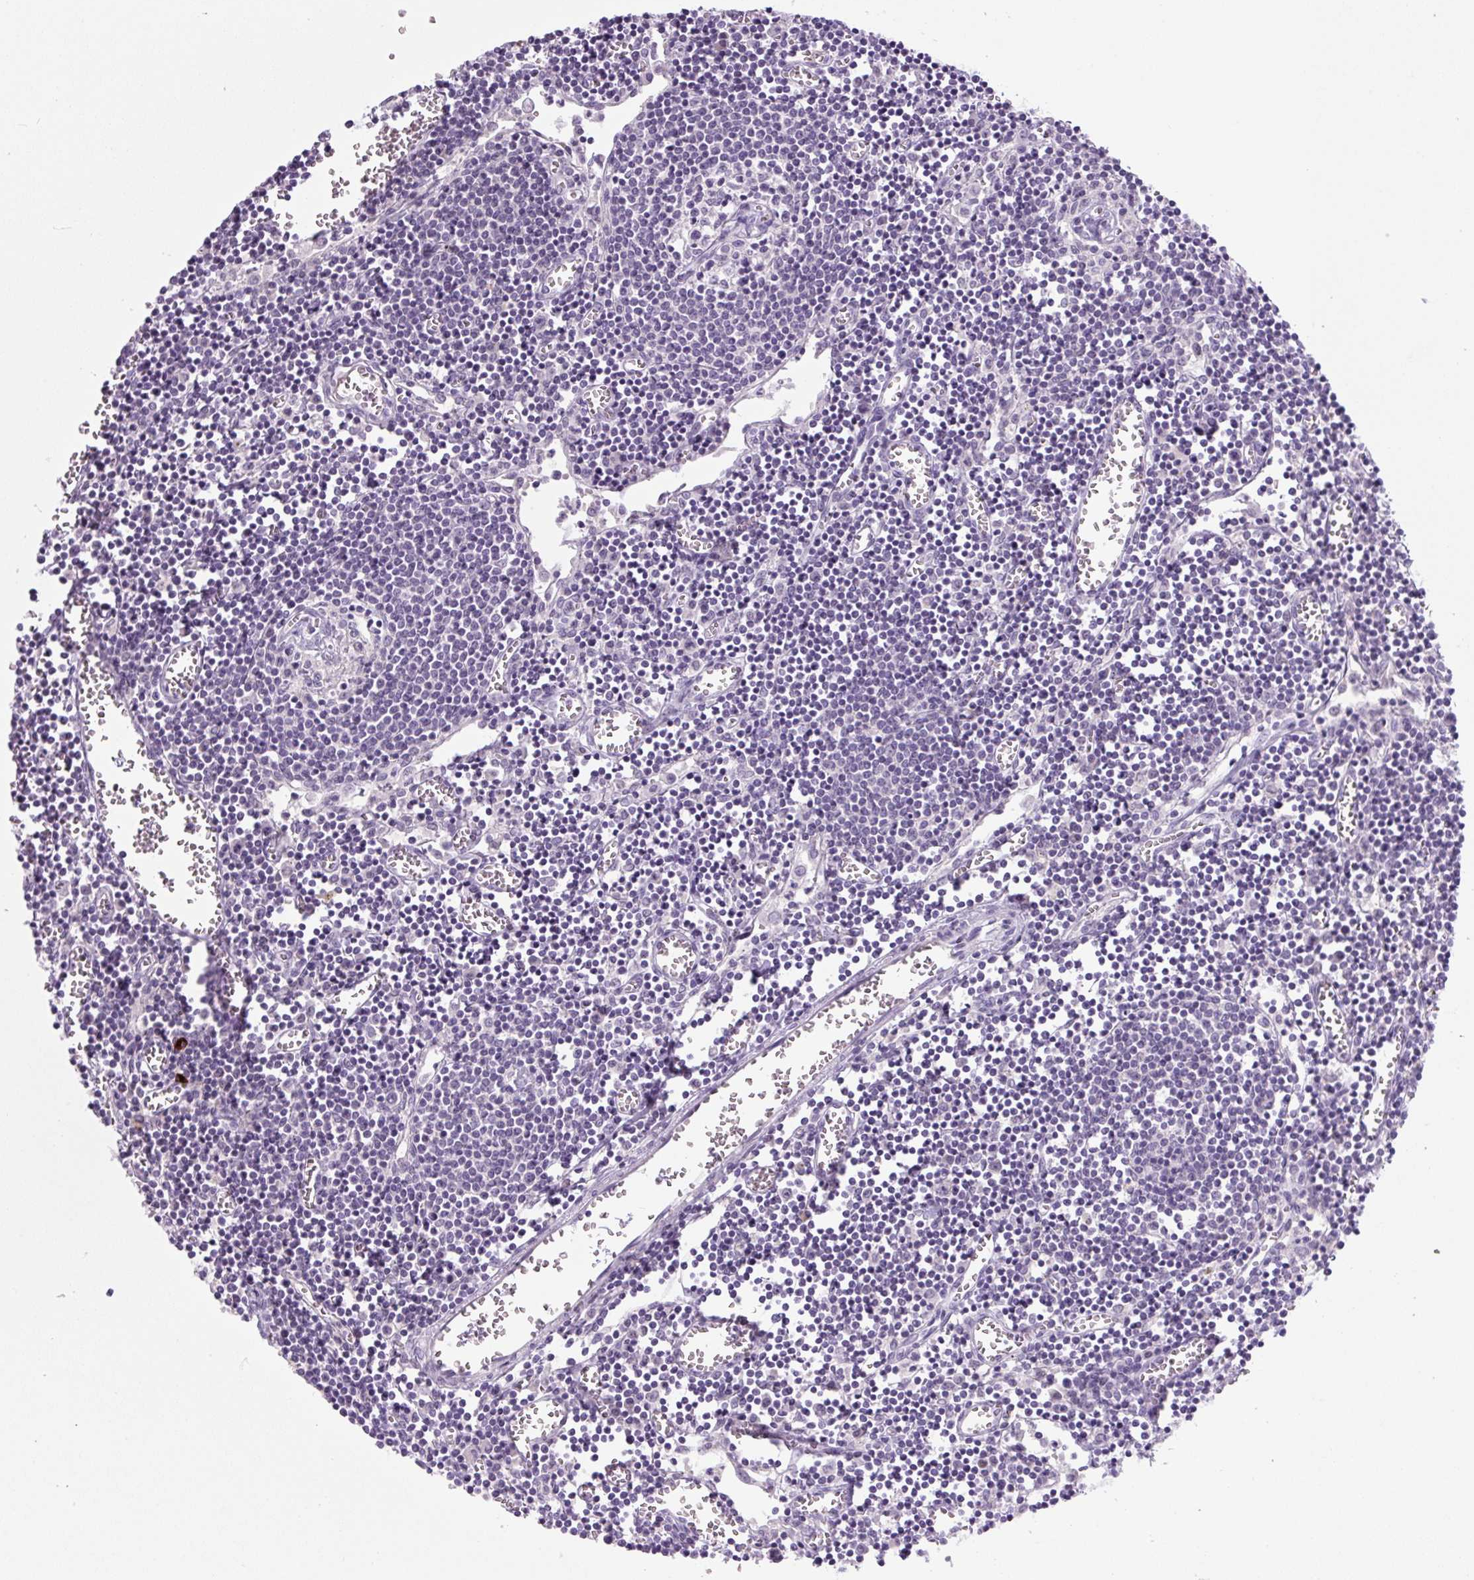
{"staining": {"intensity": "negative", "quantity": "none", "location": "none"}, "tissue": "lymph node", "cell_type": "Germinal center cells", "image_type": "normal", "snomed": [{"axis": "morphology", "description": "Normal tissue, NOS"}, {"axis": "topography", "description": "Lymph node"}], "caption": "A photomicrograph of lymph node stained for a protein demonstrates no brown staining in germinal center cells.", "gene": "RYBP", "patient": {"sex": "male", "age": 66}}